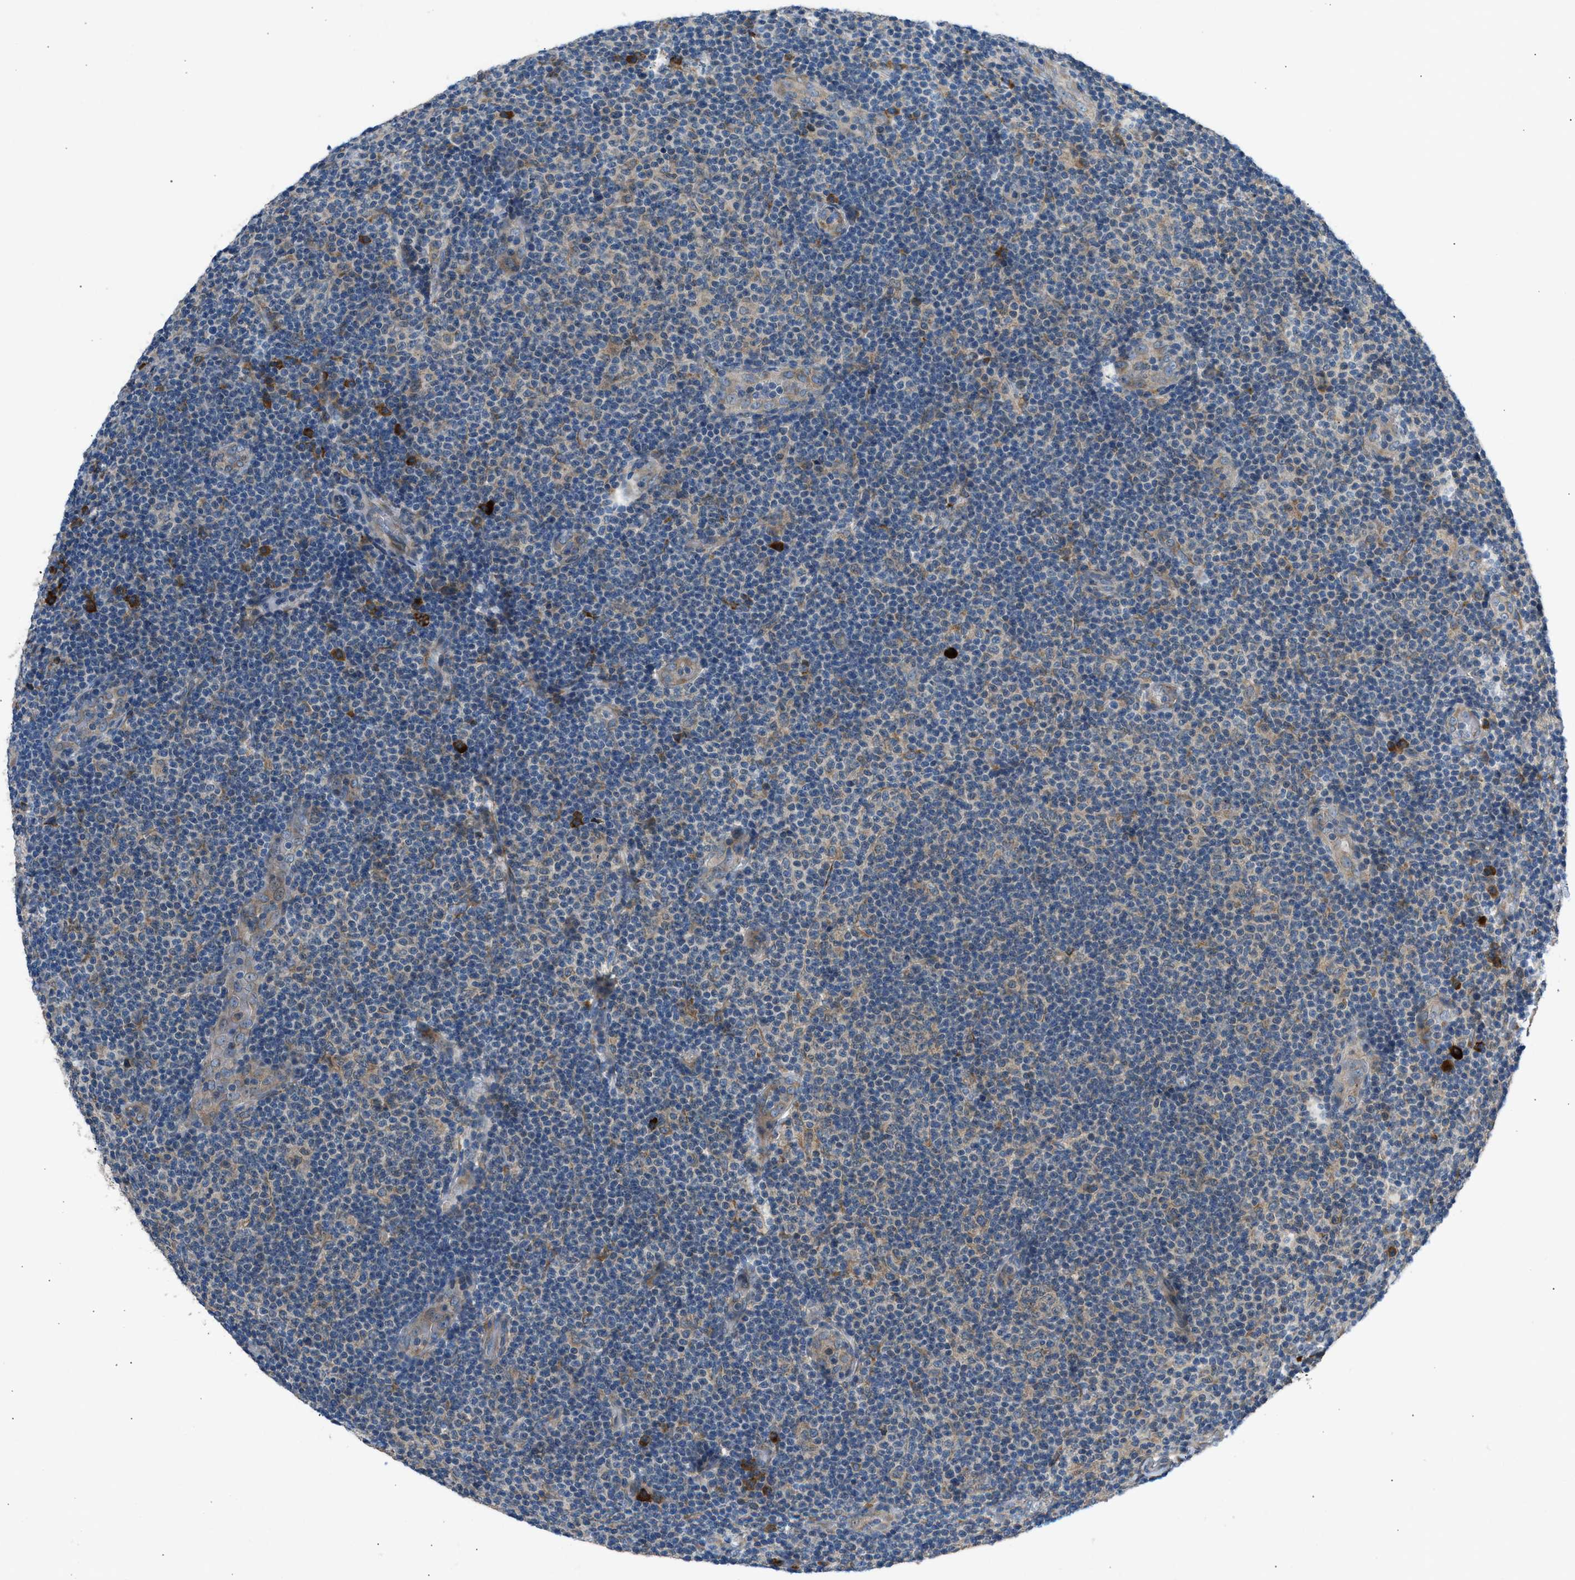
{"staining": {"intensity": "negative", "quantity": "none", "location": "none"}, "tissue": "lymphoma", "cell_type": "Tumor cells", "image_type": "cancer", "snomed": [{"axis": "morphology", "description": "Malignant lymphoma, non-Hodgkin's type, Low grade"}, {"axis": "topography", "description": "Lymph node"}], "caption": "The IHC photomicrograph has no significant positivity in tumor cells of malignant lymphoma, non-Hodgkin's type (low-grade) tissue. The staining was performed using DAB to visualize the protein expression in brown, while the nuclei were stained in blue with hematoxylin (Magnification: 20x).", "gene": "EDARADD", "patient": {"sex": "male", "age": 83}}